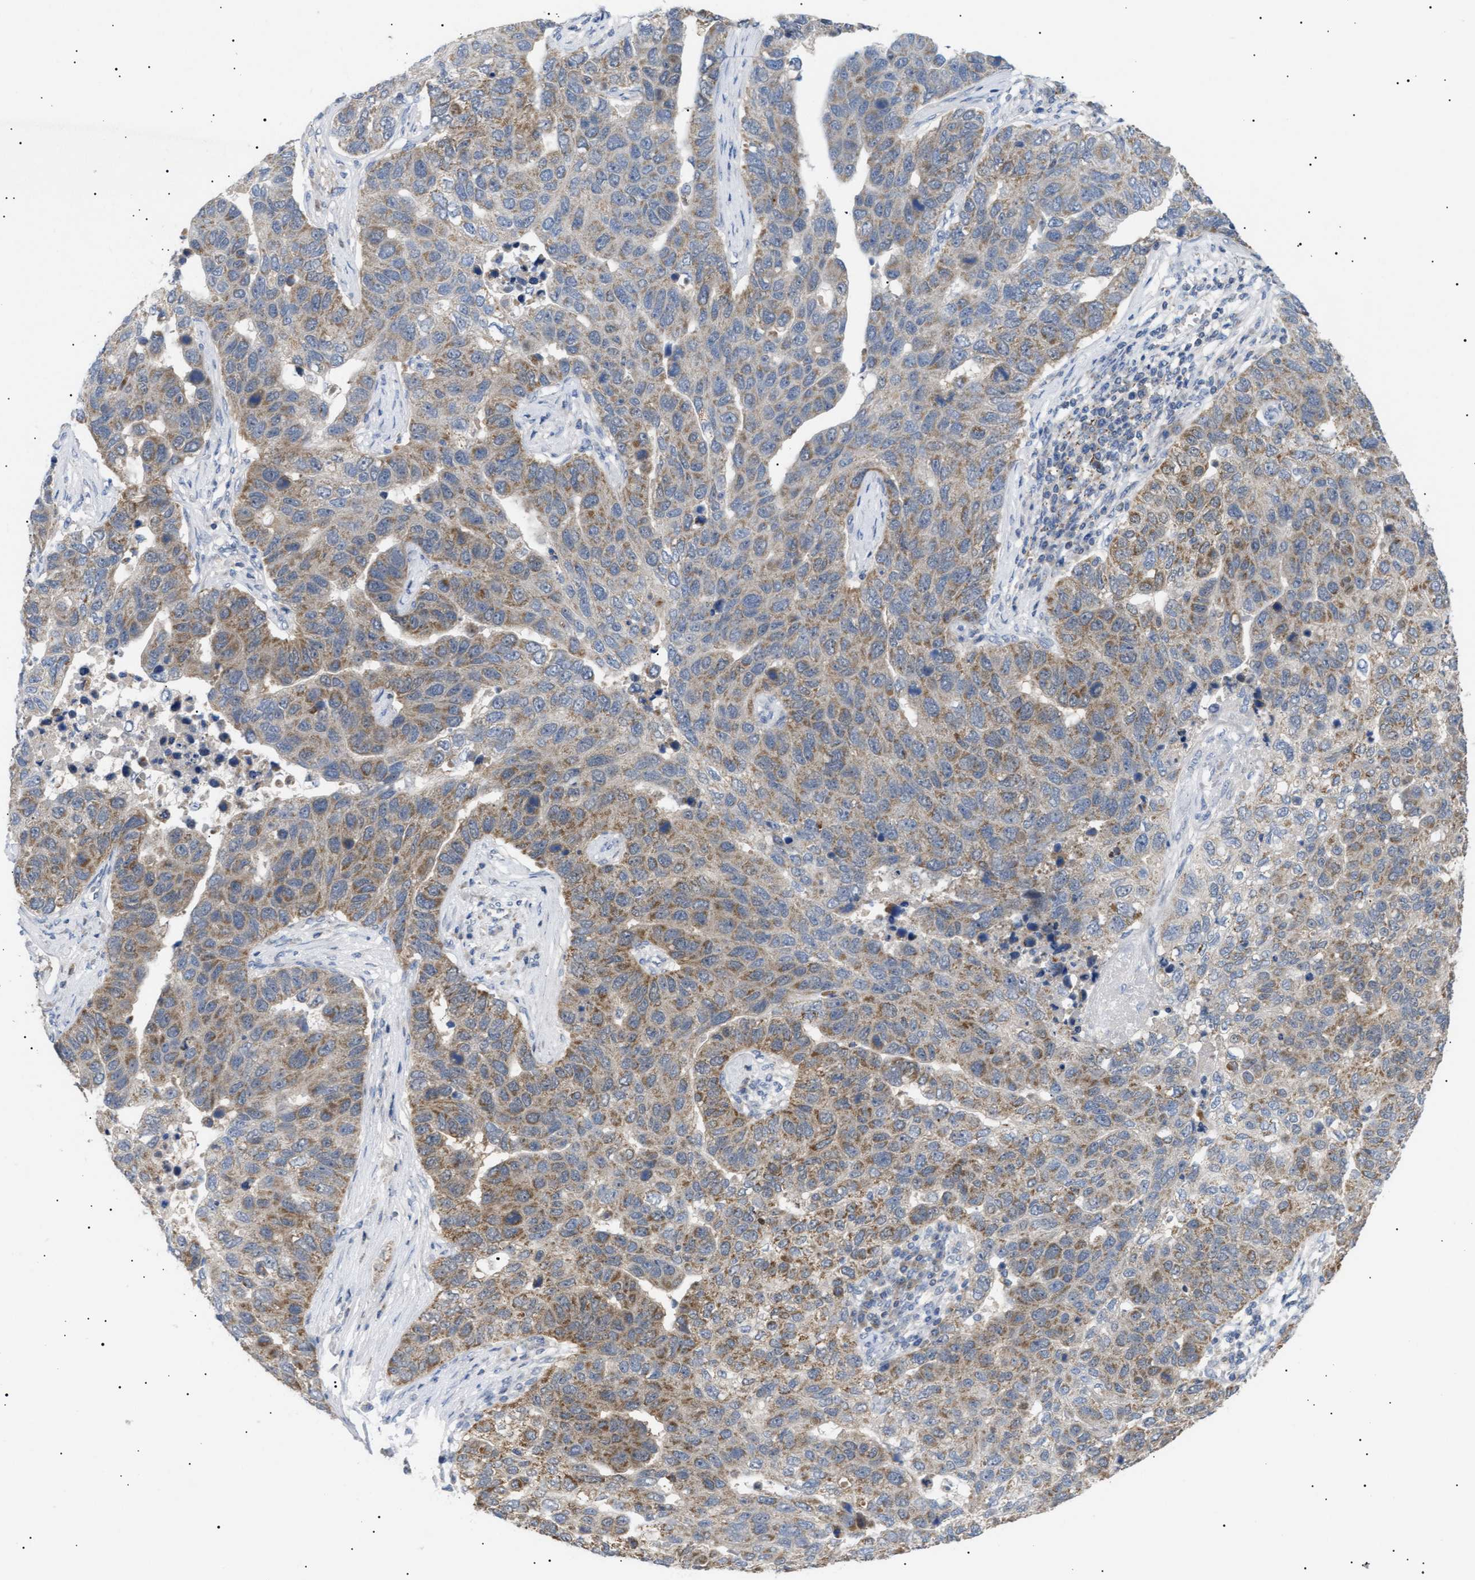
{"staining": {"intensity": "moderate", "quantity": "25%-75%", "location": "cytoplasmic/membranous"}, "tissue": "pancreatic cancer", "cell_type": "Tumor cells", "image_type": "cancer", "snomed": [{"axis": "morphology", "description": "Adenocarcinoma, NOS"}, {"axis": "topography", "description": "Pancreas"}], "caption": "Immunohistochemical staining of pancreatic cancer (adenocarcinoma) displays medium levels of moderate cytoplasmic/membranous protein positivity in approximately 25%-75% of tumor cells. Nuclei are stained in blue.", "gene": "SIRT5", "patient": {"sex": "female", "age": 61}}